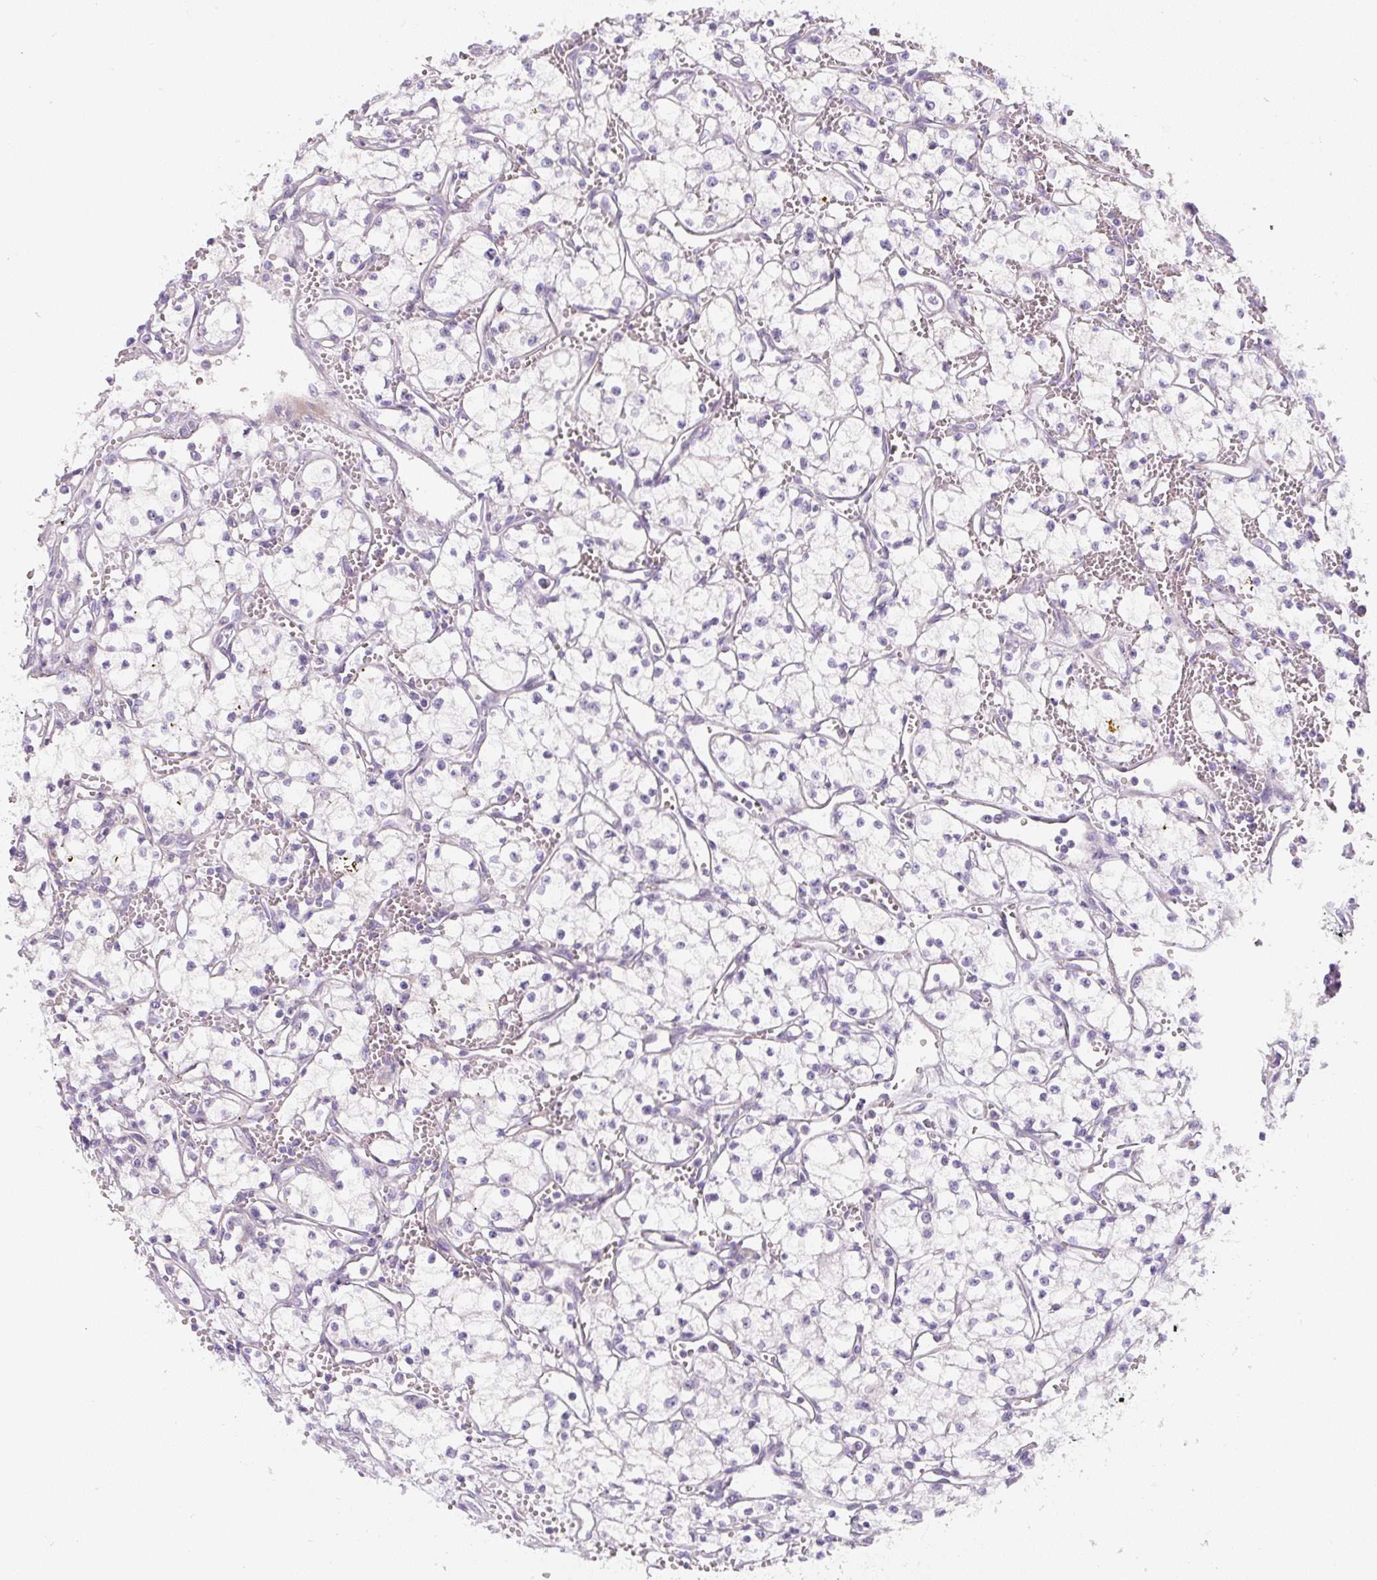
{"staining": {"intensity": "negative", "quantity": "none", "location": "none"}, "tissue": "renal cancer", "cell_type": "Tumor cells", "image_type": "cancer", "snomed": [{"axis": "morphology", "description": "Adenocarcinoma, NOS"}, {"axis": "topography", "description": "Kidney"}], "caption": "This is an immunohistochemistry (IHC) micrograph of human adenocarcinoma (renal). There is no positivity in tumor cells.", "gene": "PWWP3B", "patient": {"sex": "male", "age": 59}}